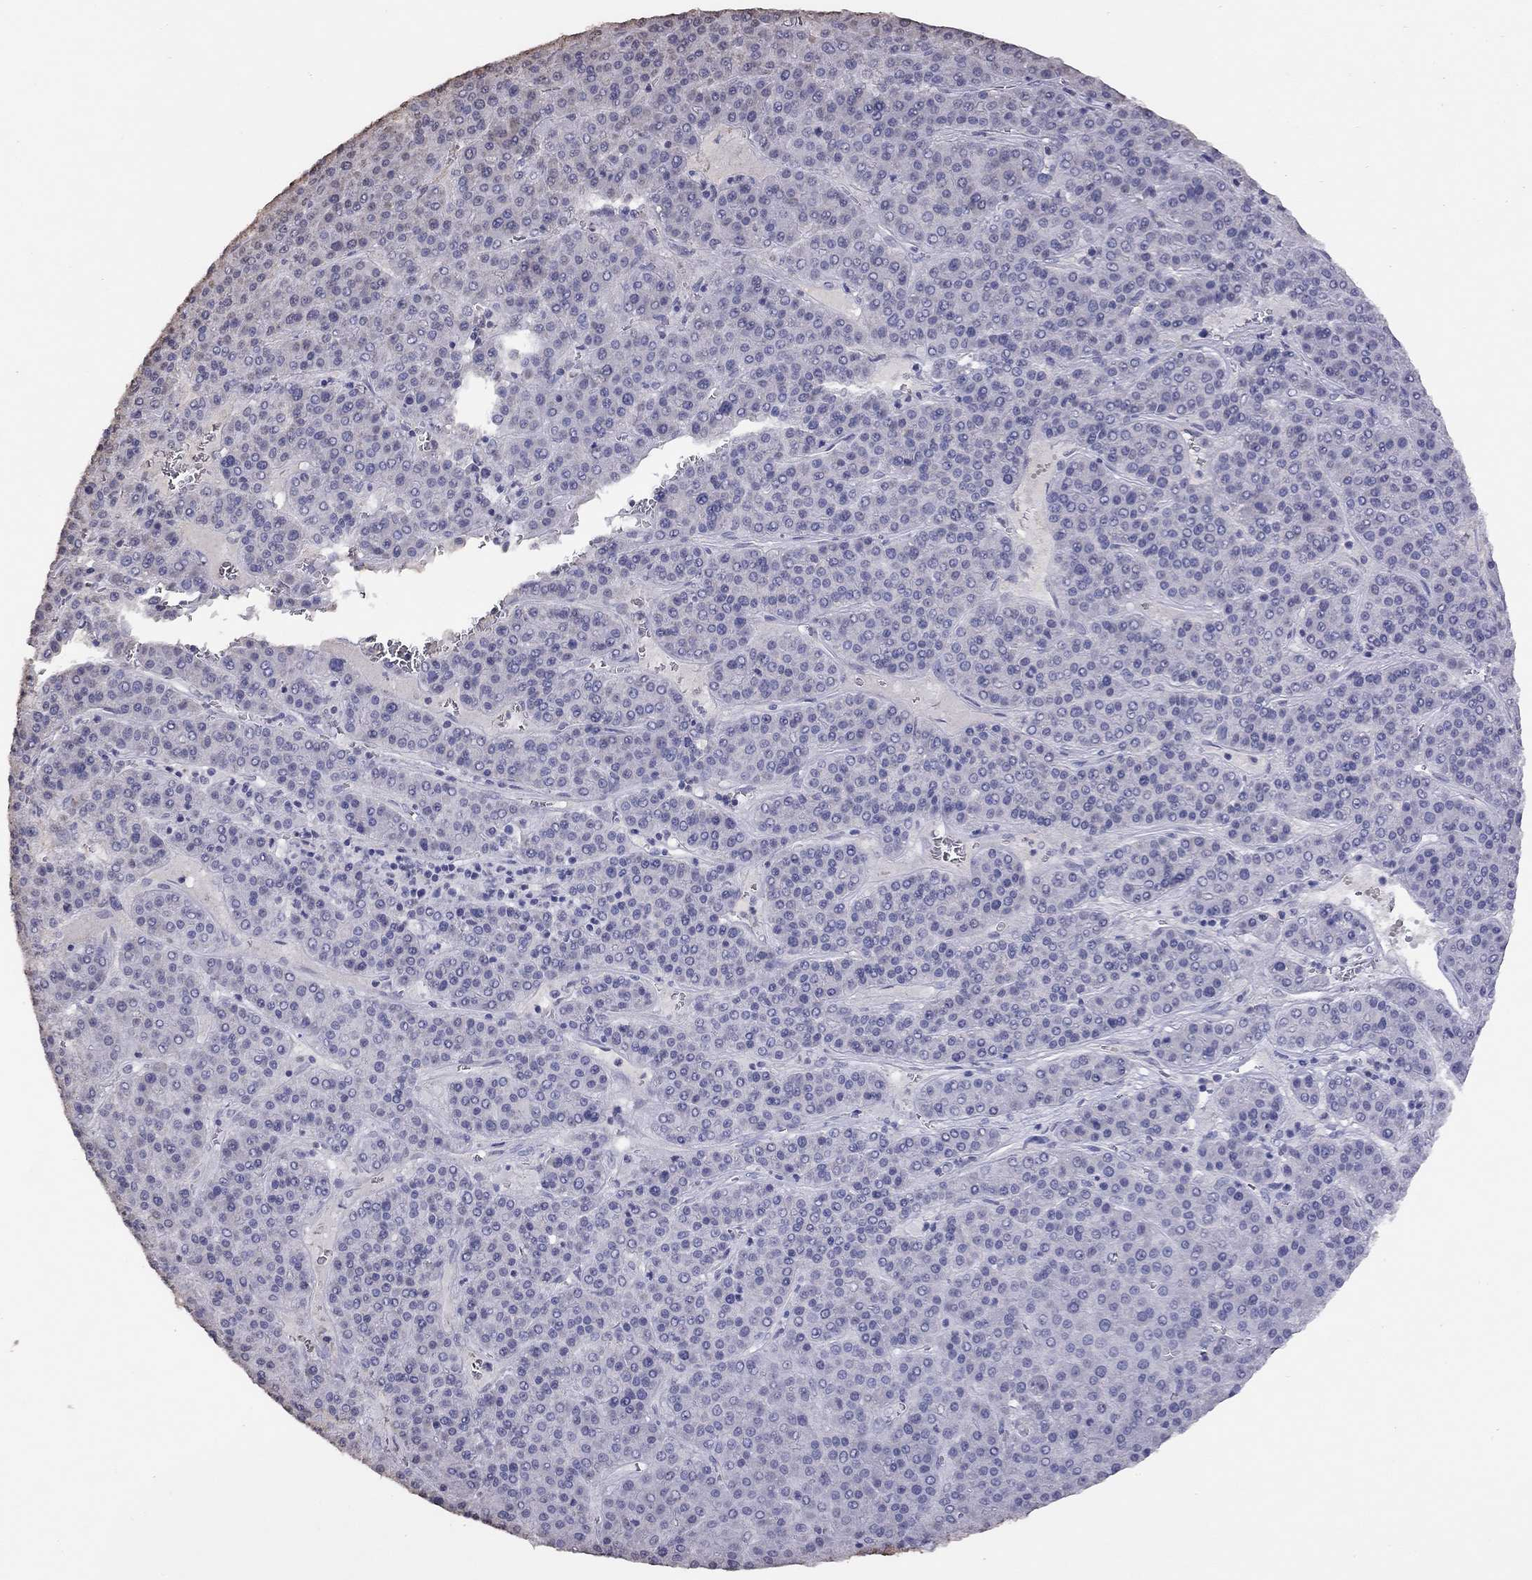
{"staining": {"intensity": "negative", "quantity": "none", "location": "none"}, "tissue": "liver cancer", "cell_type": "Tumor cells", "image_type": "cancer", "snomed": [{"axis": "morphology", "description": "Carcinoma, Hepatocellular, NOS"}, {"axis": "topography", "description": "Liver"}], "caption": "Micrograph shows no significant protein positivity in tumor cells of liver cancer (hepatocellular carcinoma).", "gene": "SUN3", "patient": {"sex": "female", "age": 58}}